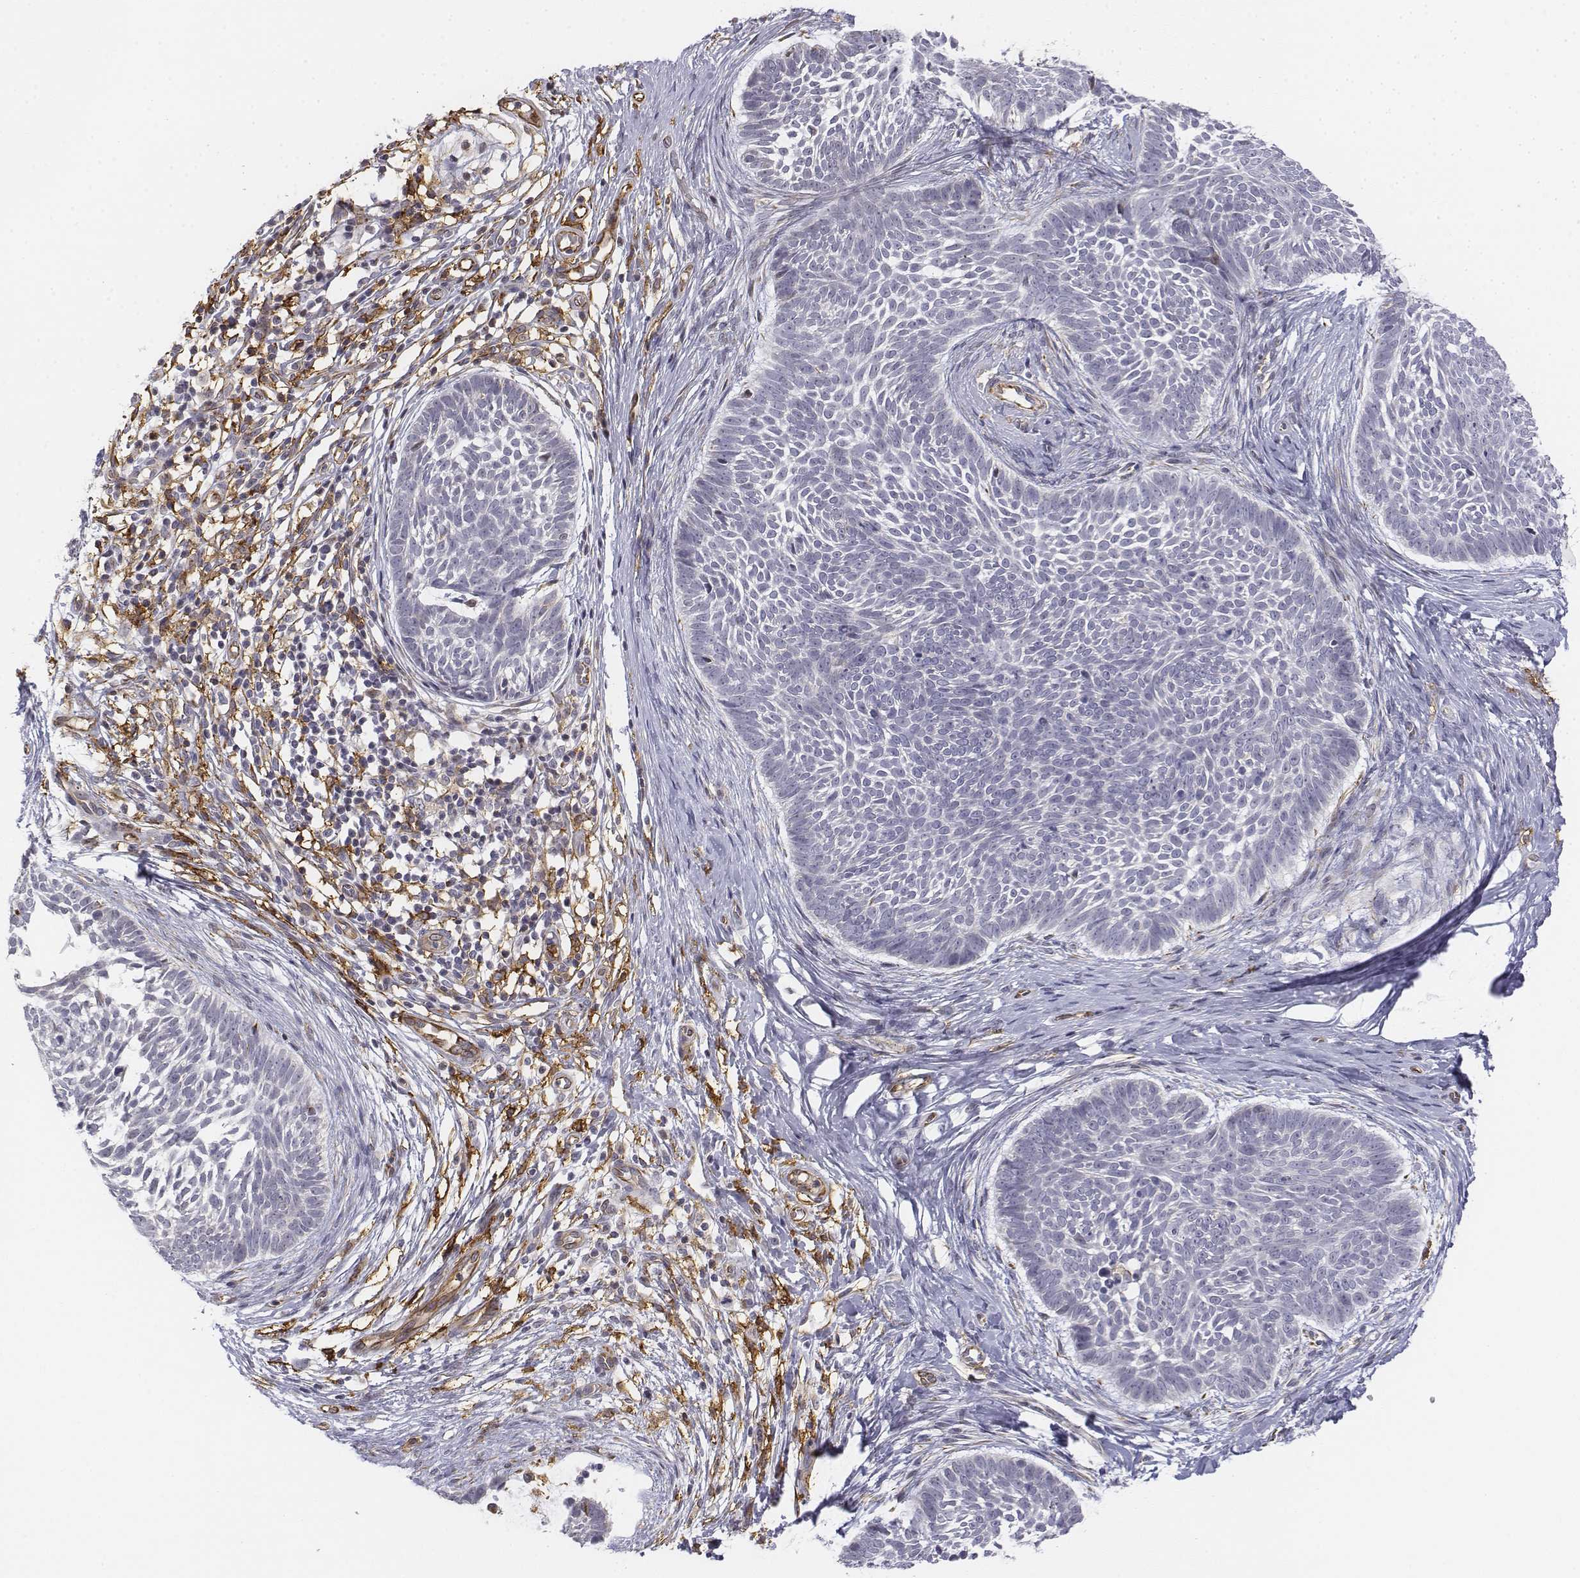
{"staining": {"intensity": "negative", "quantity": "none", "location": "none"}, "tissue": "skin cancer", "cell_type": "Tumor cells", "image_type": "cancer", "snomed": [{"axis": "morphology", "description": "Basal cell carcinoma"}, {"axis": "topography", "description": "Skin"}], "caption": "Skin cancer (basal cell carcinoma) was stained to show a protein in brown. There is no significant staining in tumor cells. (Brightfield microscopy of DAB (3,3'-diaminobenzidine) immunohistochemistry (IHC) at high magnification).", "gene": "CD14", "patient": {"sex": "male", "age": 85}}